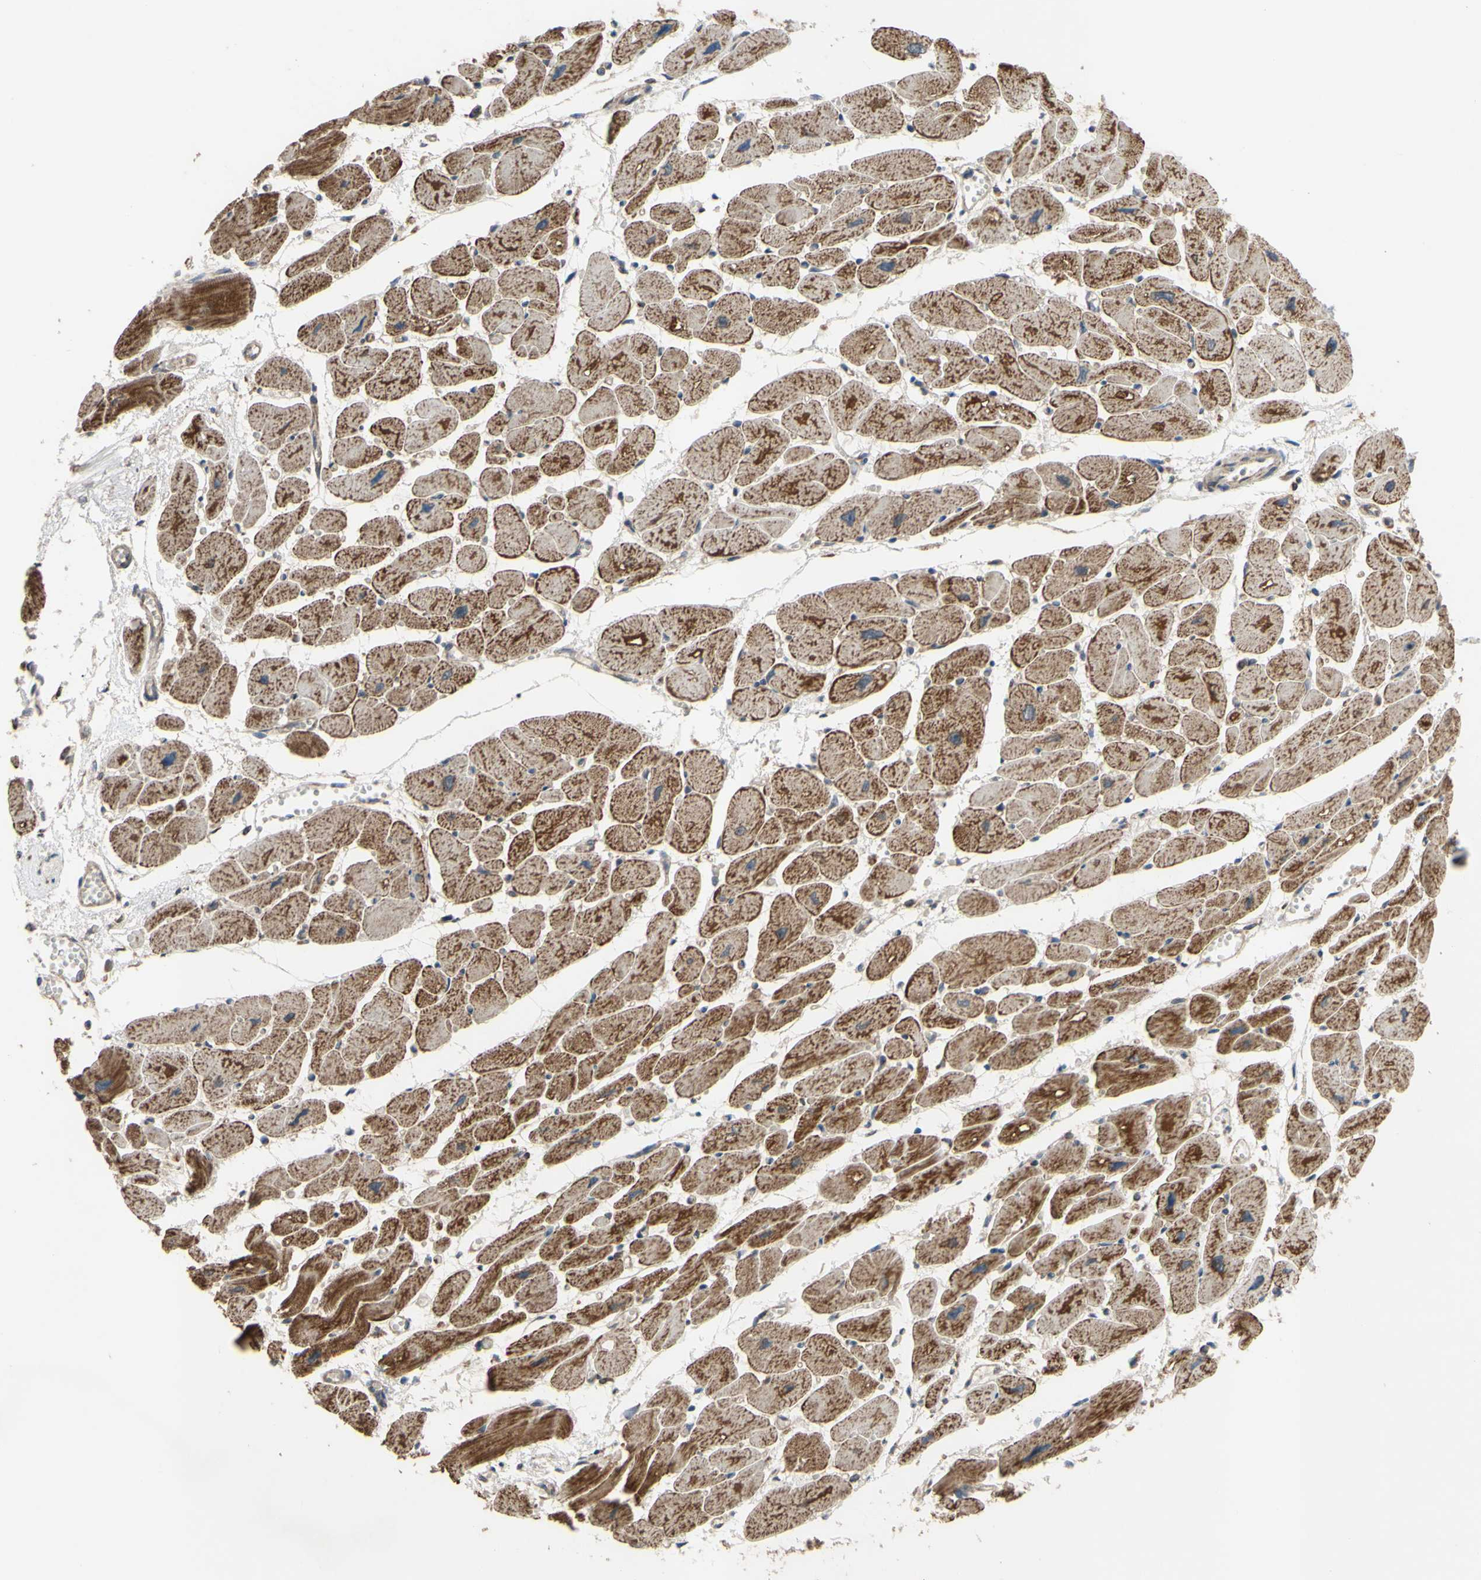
{"staining": {"intensity": "moderate", "quantity": ">75%", "location": "cytoplasmic/membranous"}, "tissue": "heart muscle", "cell_type": "Cardiomyocytes", "image_type": "normal", "snomed": [{"axis": "morphology", "description": "Normal tissue, NOS"}, {"axis": "topography", "description": "Heart"}], "caption": "An immunohistochemistry histopathology image of normal tissue is shown. Protein staining in brown labels moderate cytoplasmic/membranous positivity in heart muscle within cardiomyocytes. The staining was performed using DAB to visualize the protein expression in brown, while the nuclei were stained in blue with hematoxylin (Magnification: 20x).", "gene": "CD164", "patient": {"sex": "female", "age": 54}}